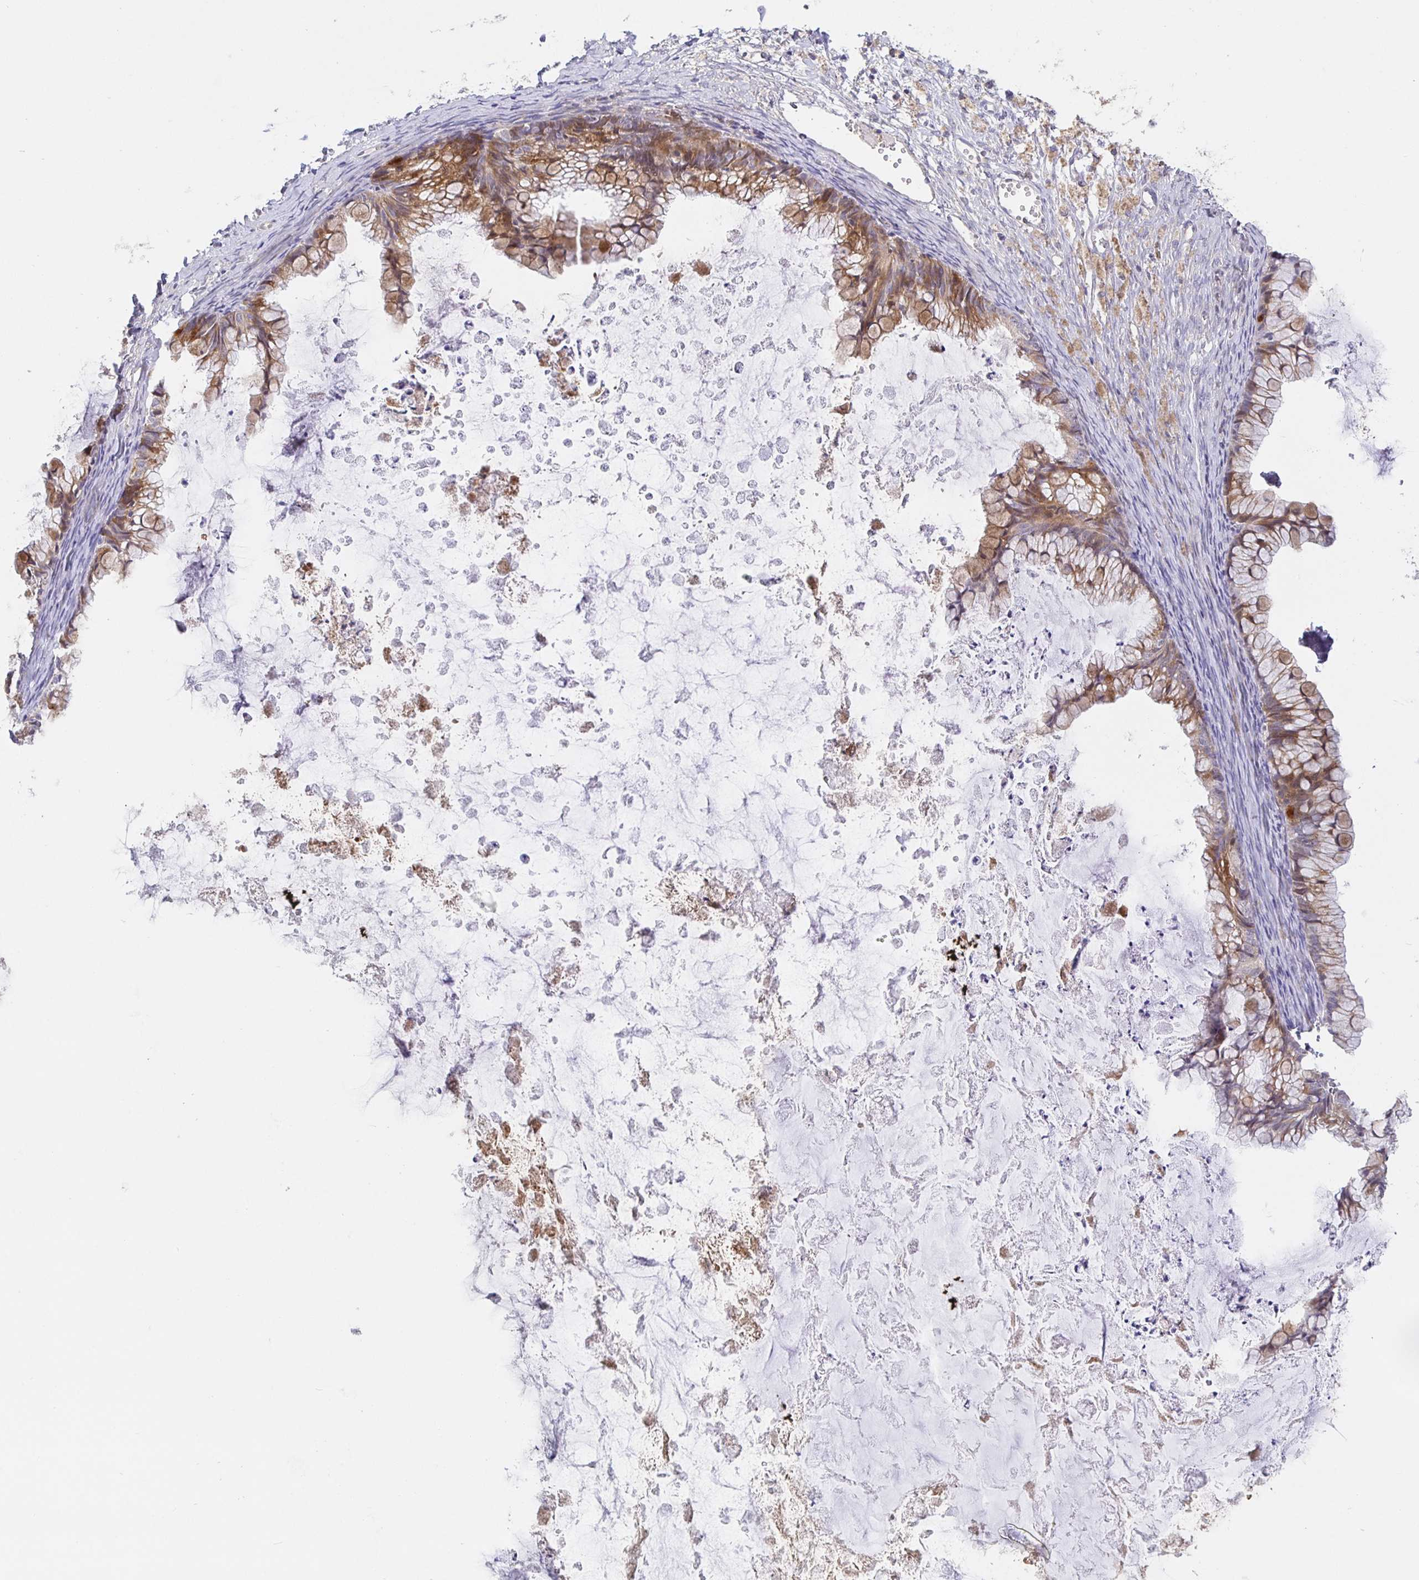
{"staining": {"intensity": "moderate", "quantity": ">75%", "location": "cytoplasmic/membranous"}, "tissue": "ovarian cancer", "cell_type": "Tumor cells", "image_type": "cancer", "snomed": [{"axis": "morphology", "description": "Cystadenocarcinoma, mucinous, NOS"}, {"axis": "topography", "description": "Ovary"}], "caption": "Tumor cells display medium levels of moderate cytoplasmic/membranous expression in about >75% of cells in ovarian cancer (mucinous cystadenocarcinoma).", "gene": "ZDHHC11", "patient": {"sex": "female", "age": 35}}